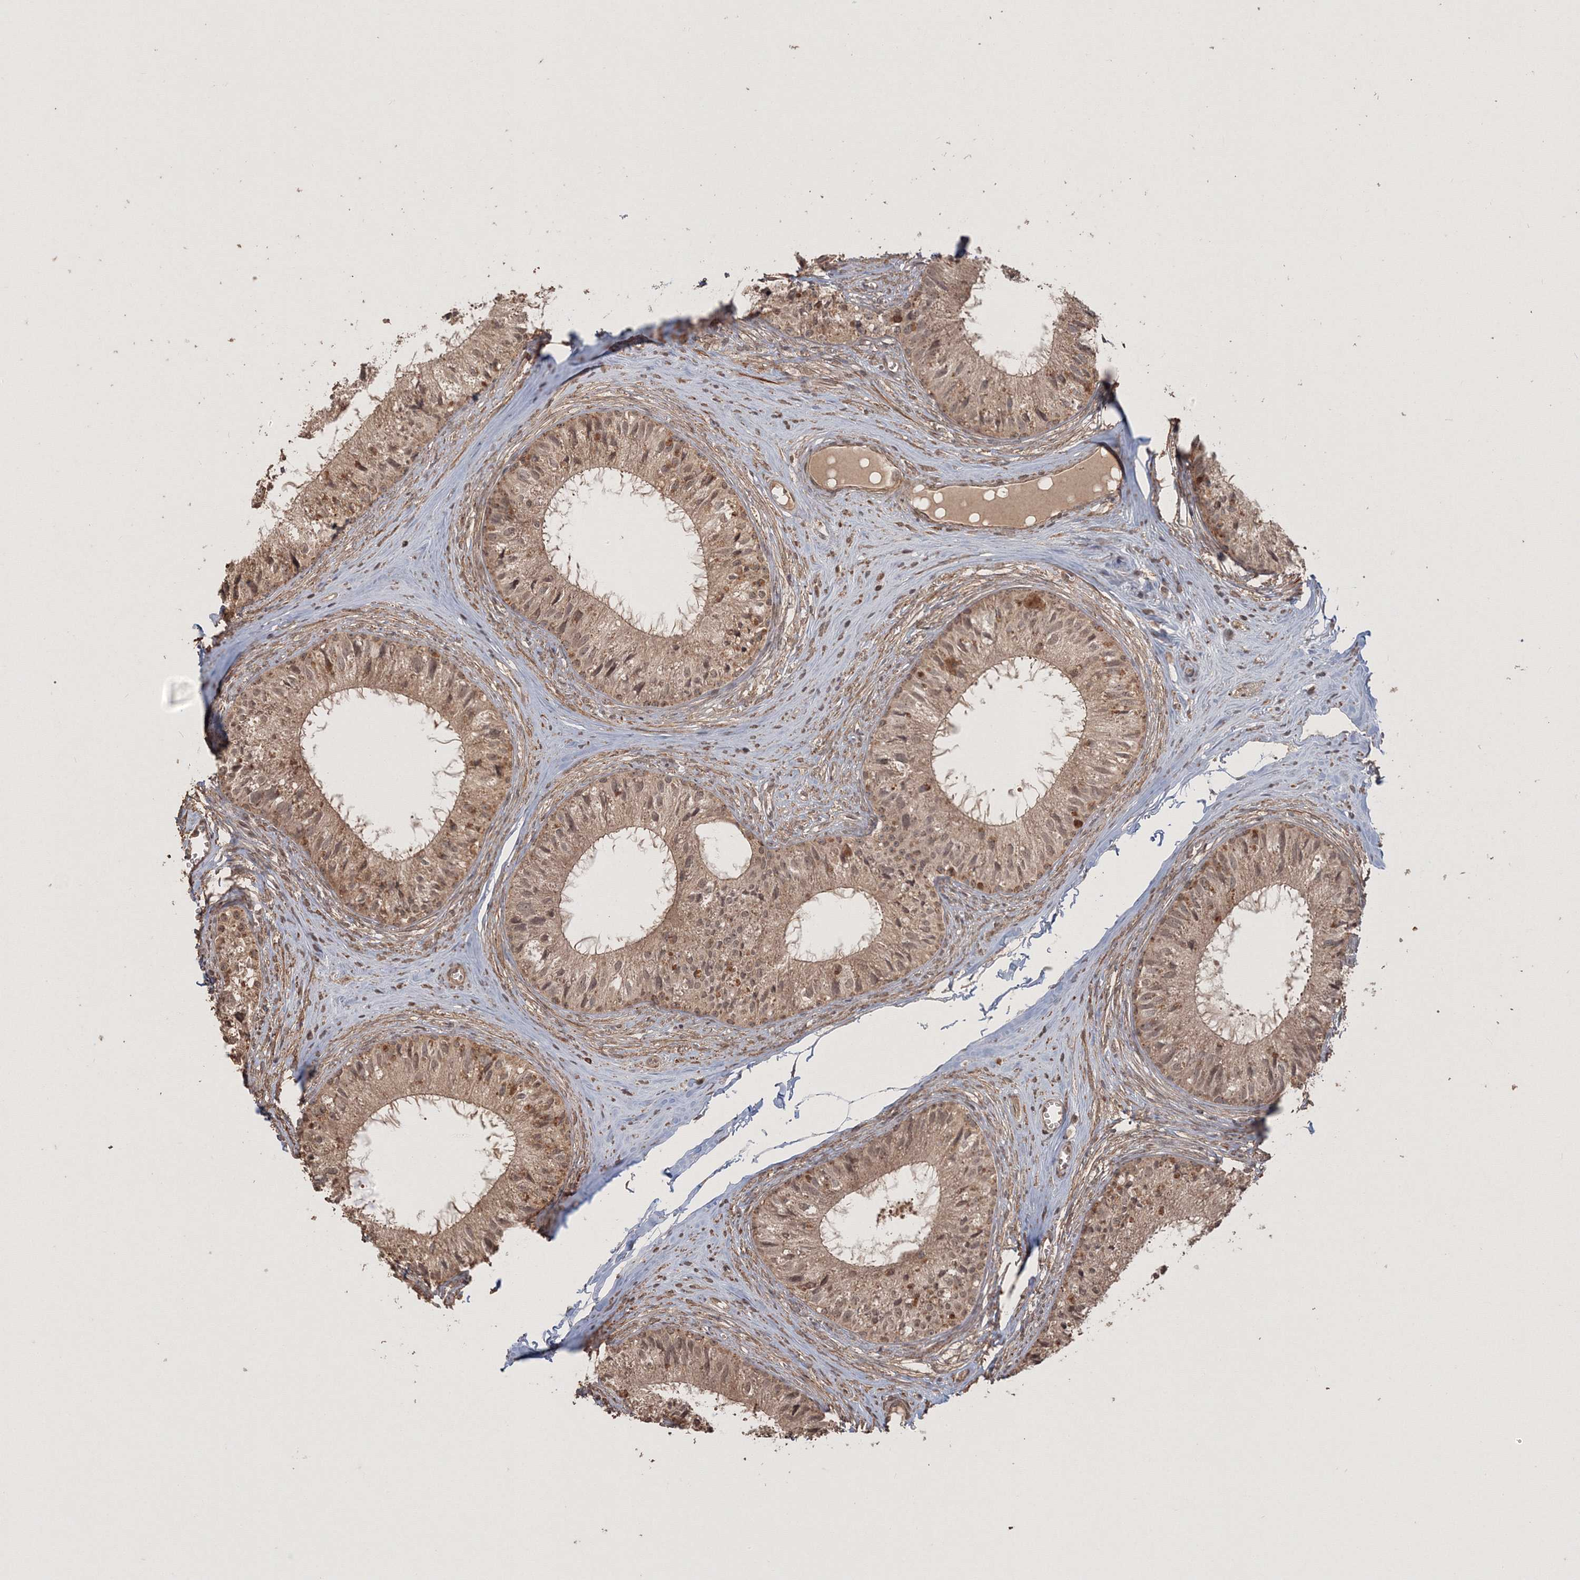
{"staining": {"intensity": "moderate", "quantity": ">75%", "location": "cytoplasmic/membranous,nuclear"}, "tissue": "epididymis", "cell_type": "Glandular cells", "image_type": "normal", "snomed": [{"axis": "morphology", "description": "Normal tissue, NOS"}, {"axis": "topography", "description": "Epididymis"}], "caption": "Human epididymis stained for a protein (brown) shows moderate cytoplasmic/membranous,nuclear positive positivity in about >75% of glandular cells.", "gene": "CCDC122", "patient": {"sex": "male", "age": 36}}